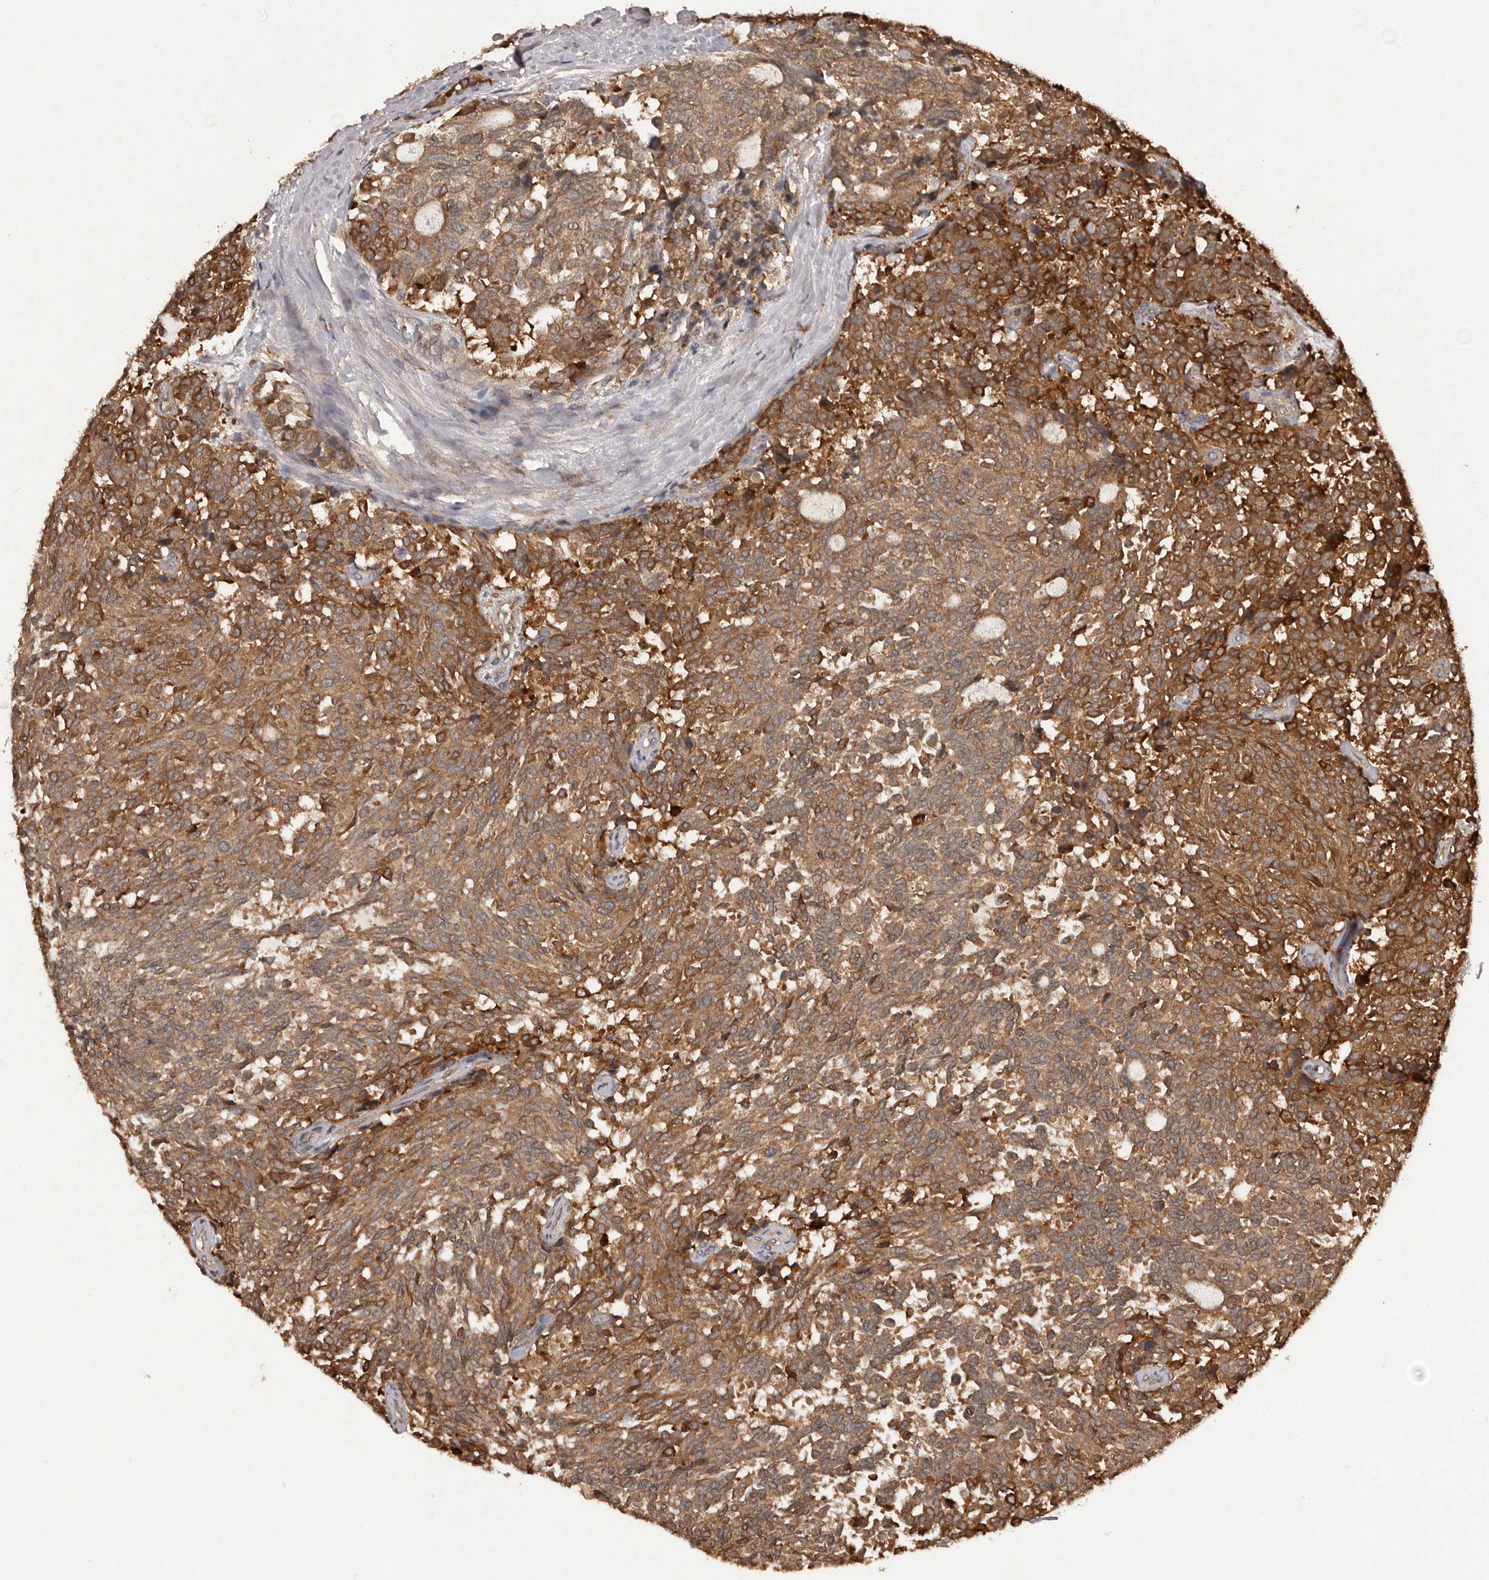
{"staining": {"intensity": "moderate", "quantity": ">75%", "location": "cytoplasmic/membranous"}, "tissue": "carcinoid", "cell_type": "Tumor cells", "image_type": "cancer", "snomed": [{"axis": "morphology", "description": "Carcinoid, malignant, NOS"}, {"axis": "topography", "description": "Pancreas"}], "caption": "This photomicrograph shows IHC staining of carcinoid, with medium moderate cytoplasmic/membranous staining in about >75% of tumor cells.", "gene": "SLC22A3", "patient": {"sex": "female", "age": 54}}